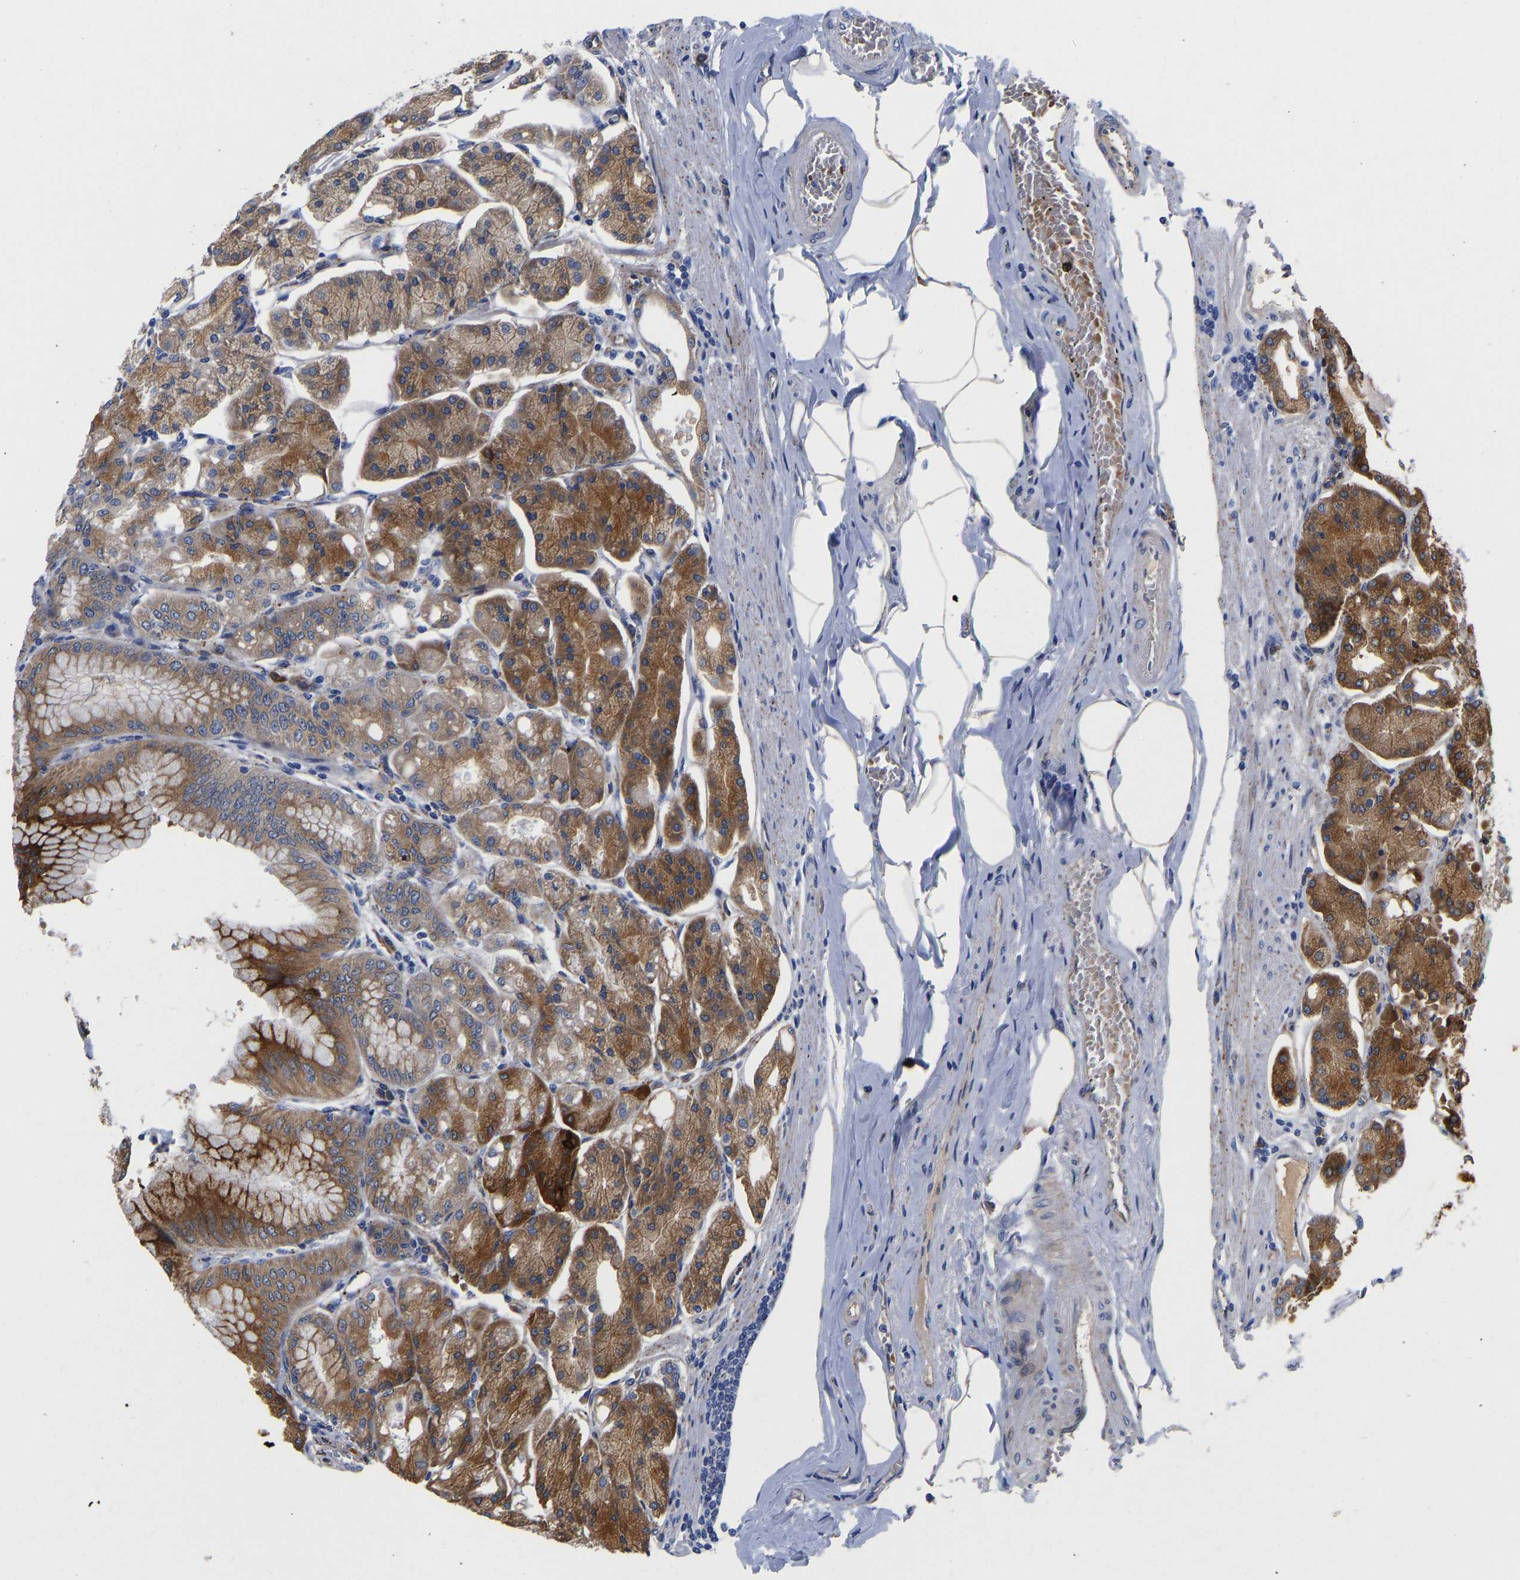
{"staining": {"intensity": "moderate", "quantity": ">75%", "location": "cytoplasmic/membranous"}, "tissue": "stomach", "cell_type": "Glandular cells", "image_type": "normal", "snomed": [{"axis": "morphology", "description": "Normal tissue, NOS"}, {"axis": "topography", "description": "Stomach, lower"}], "caption": "A high-resolution image shows immunohistochemistry staining of unremarkable stomach, which exhibits moderate cytoplasmic/membranous positivity in approximately >75% of glandular cells.", "gene": "TMEM38B", "patient": {"sex": "male", "age": 71}}